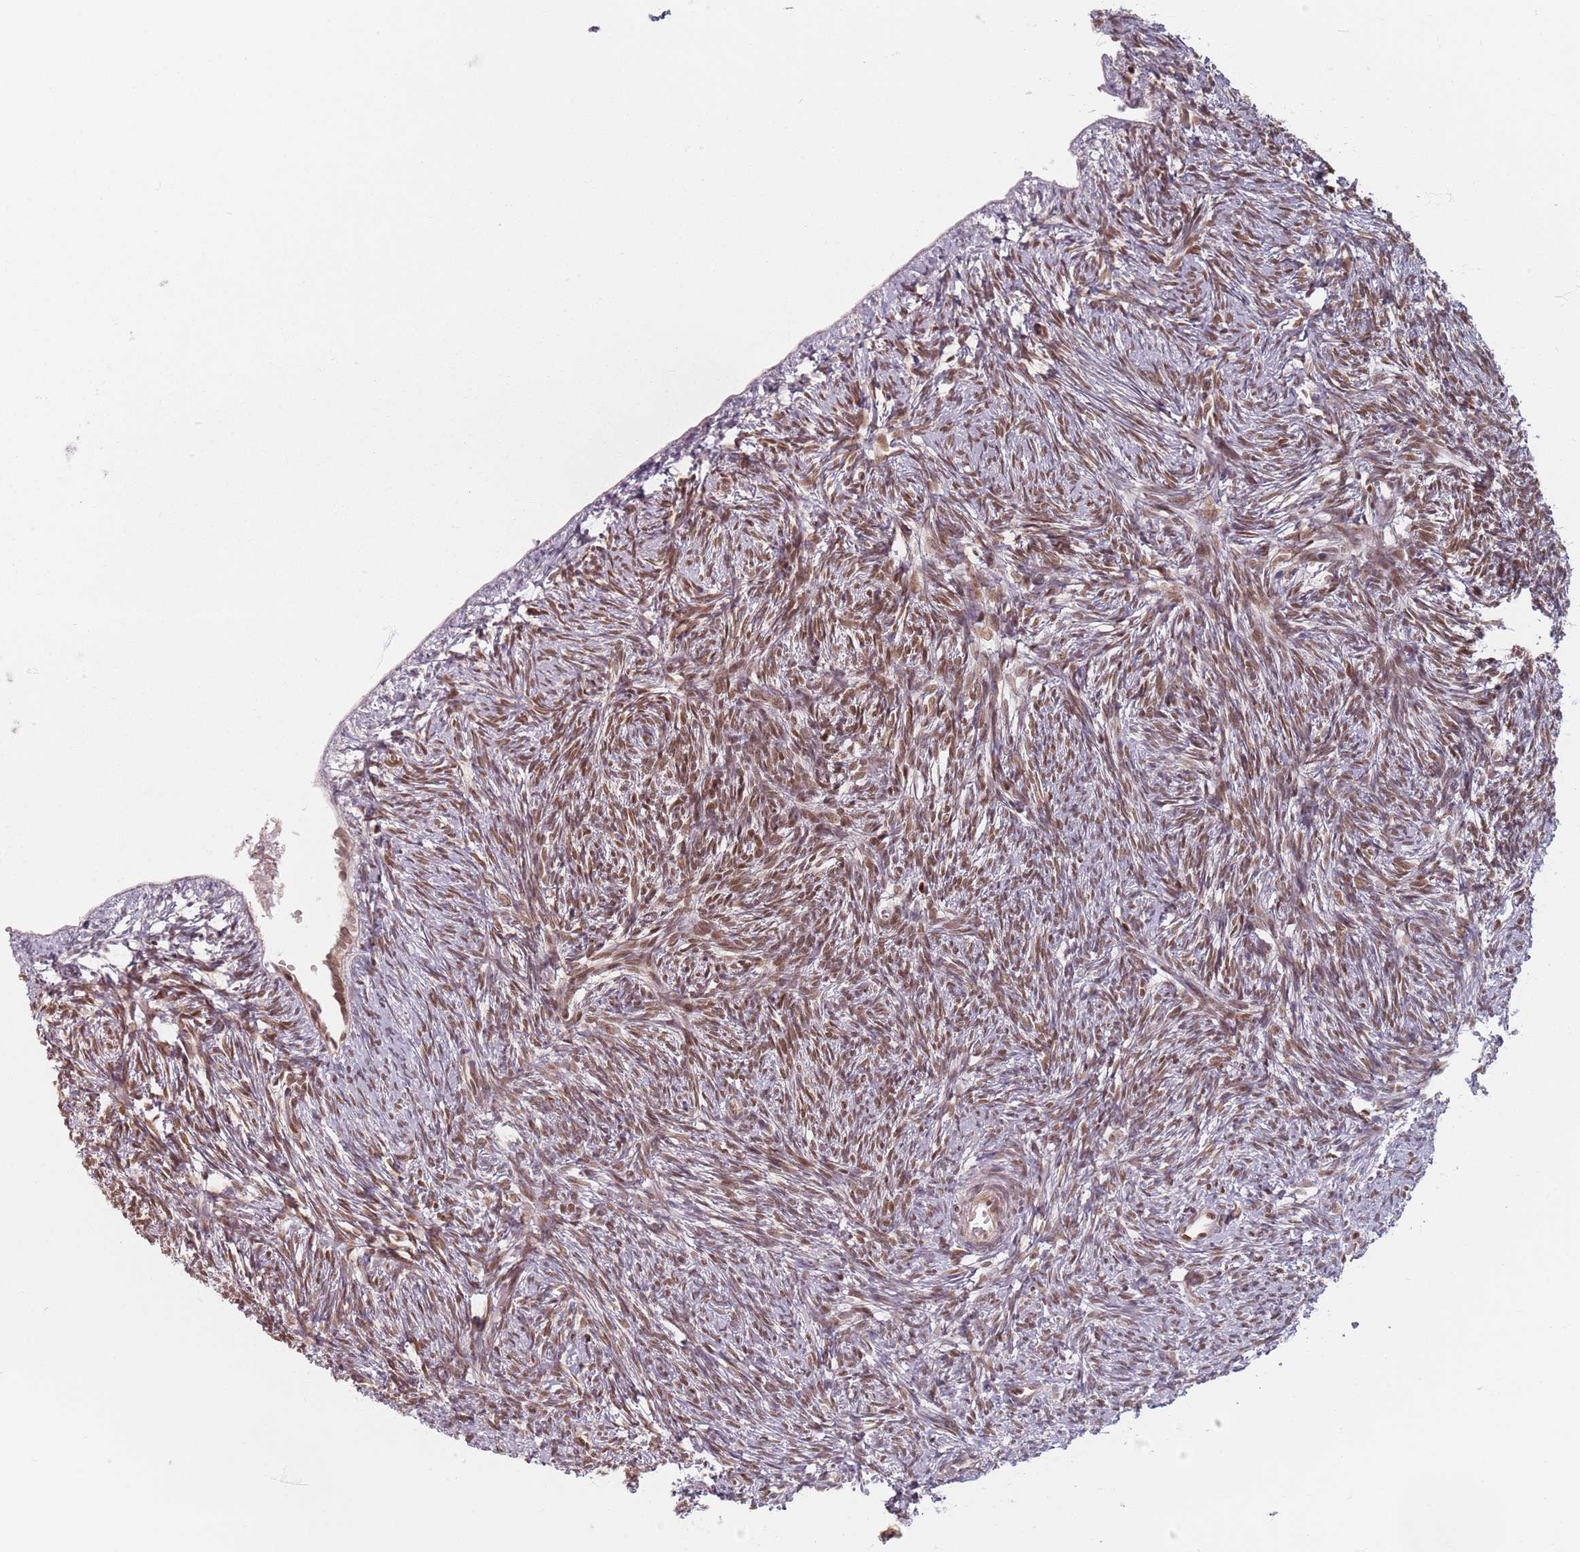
{"staining": {"intensity": "strong", "quantity": ">75%", "location": "nuclear"}, "tissue": "ovary", "cell_type": "Follicle cells", "image_type": "normal", "snomed": [{"axis": "morphology", "description": "Normal tissue, NOS"}, {"axis": "topography", "description": "Ovary"}], "caption": "Protein staining of normal ovary displays strong nuclear staining in approximately >75% of follicle cells.", "gene": "NUP50", "patient": {"sex": "female", "age": 51}}